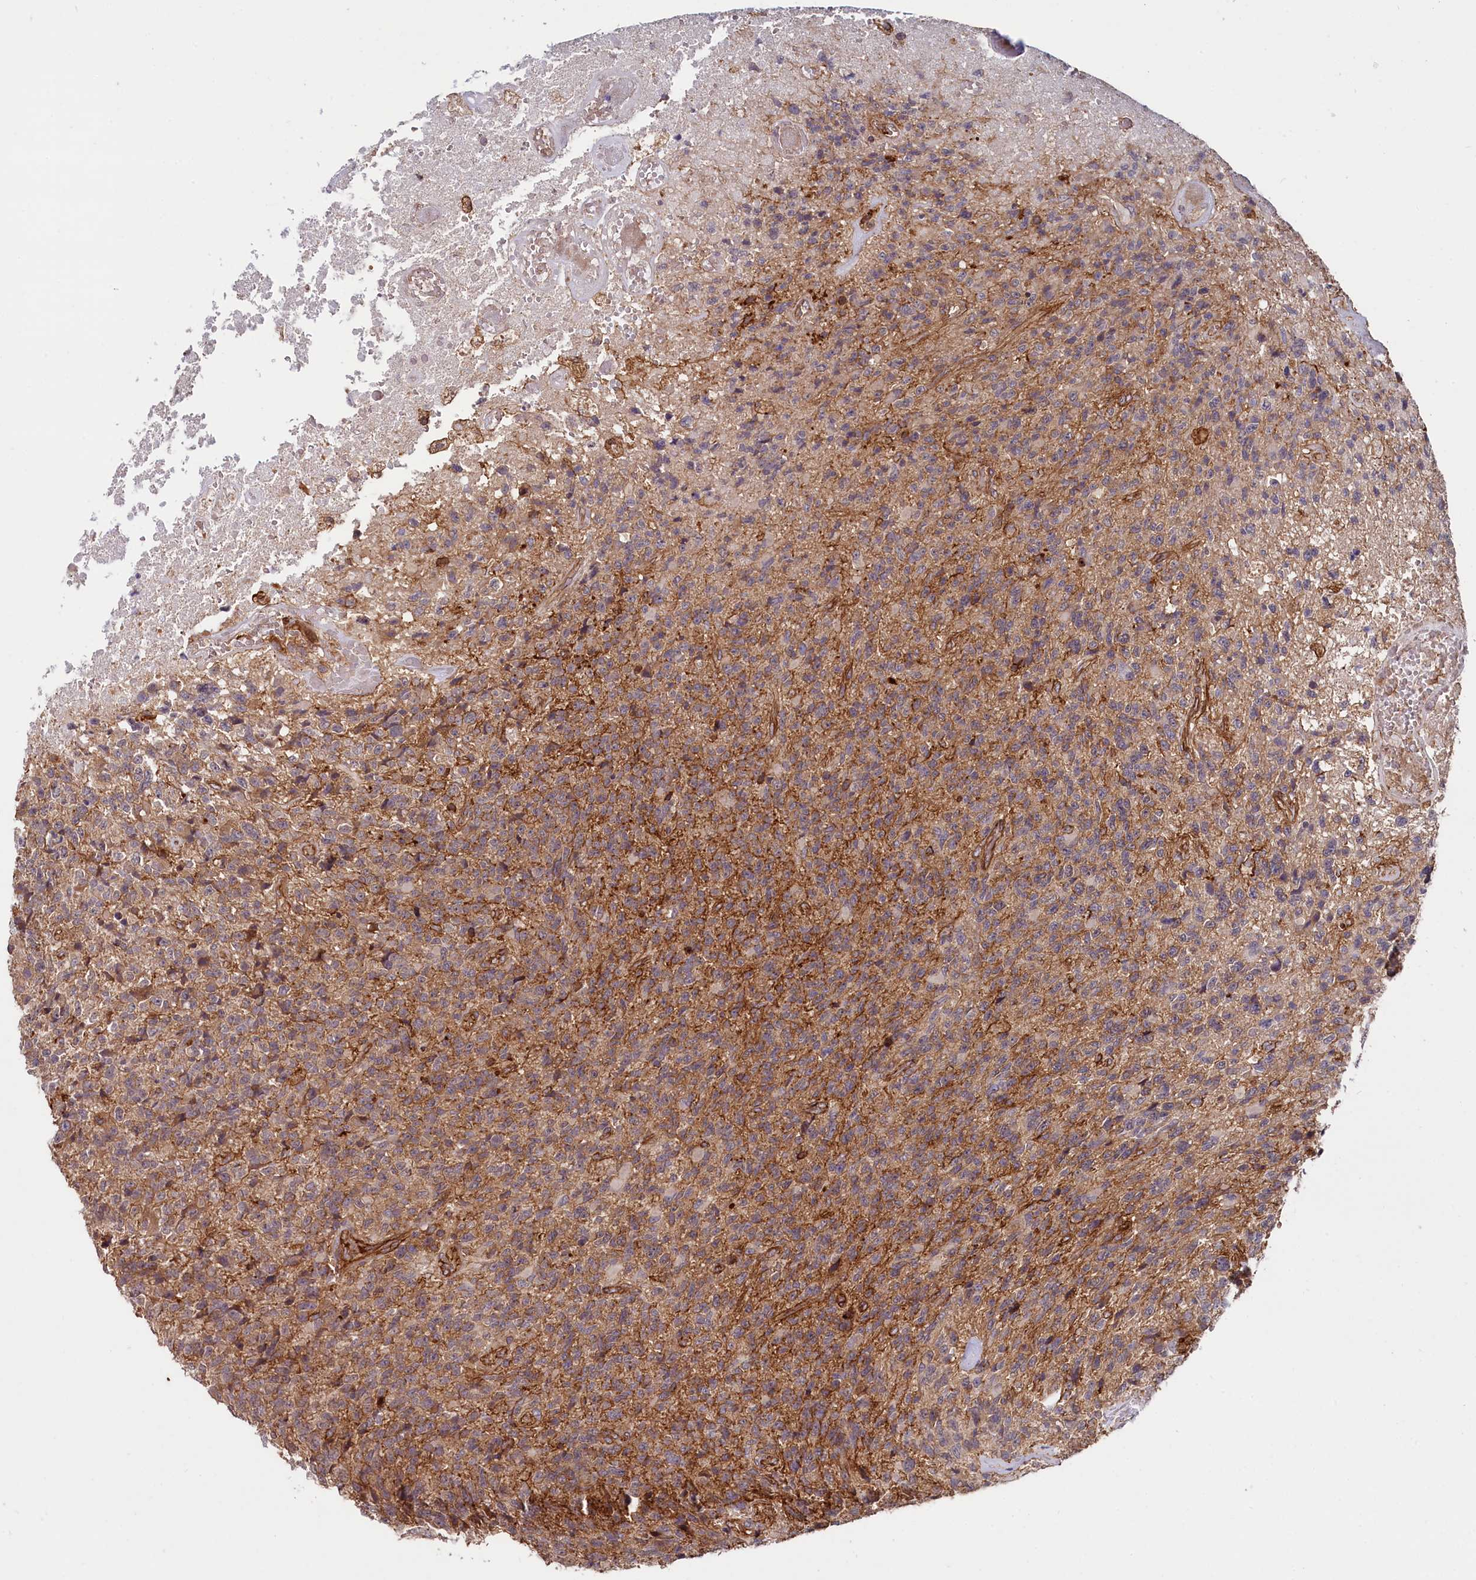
{"staining": {"intensity": "weak", "quantity": "25%-75%", "location": "cytoplasmic/membranous"}, "tissue": "glioma", "cell_type": "Tumor cells", "image_type": "cancer", "snomed": [{"axis": "morphology", "description": "Glioma, malignant, High grade"}, {"axis": "topography", "description": "Brain"}], "caption": "High-grade glioma (malignant) stained with DAB IHC shows low levels of weak cytoplasmic/membranous positivity in about 25%-75% of tumor cells.", "gene": "SVIP", "patient": {"sex": "male", "age": 76}}